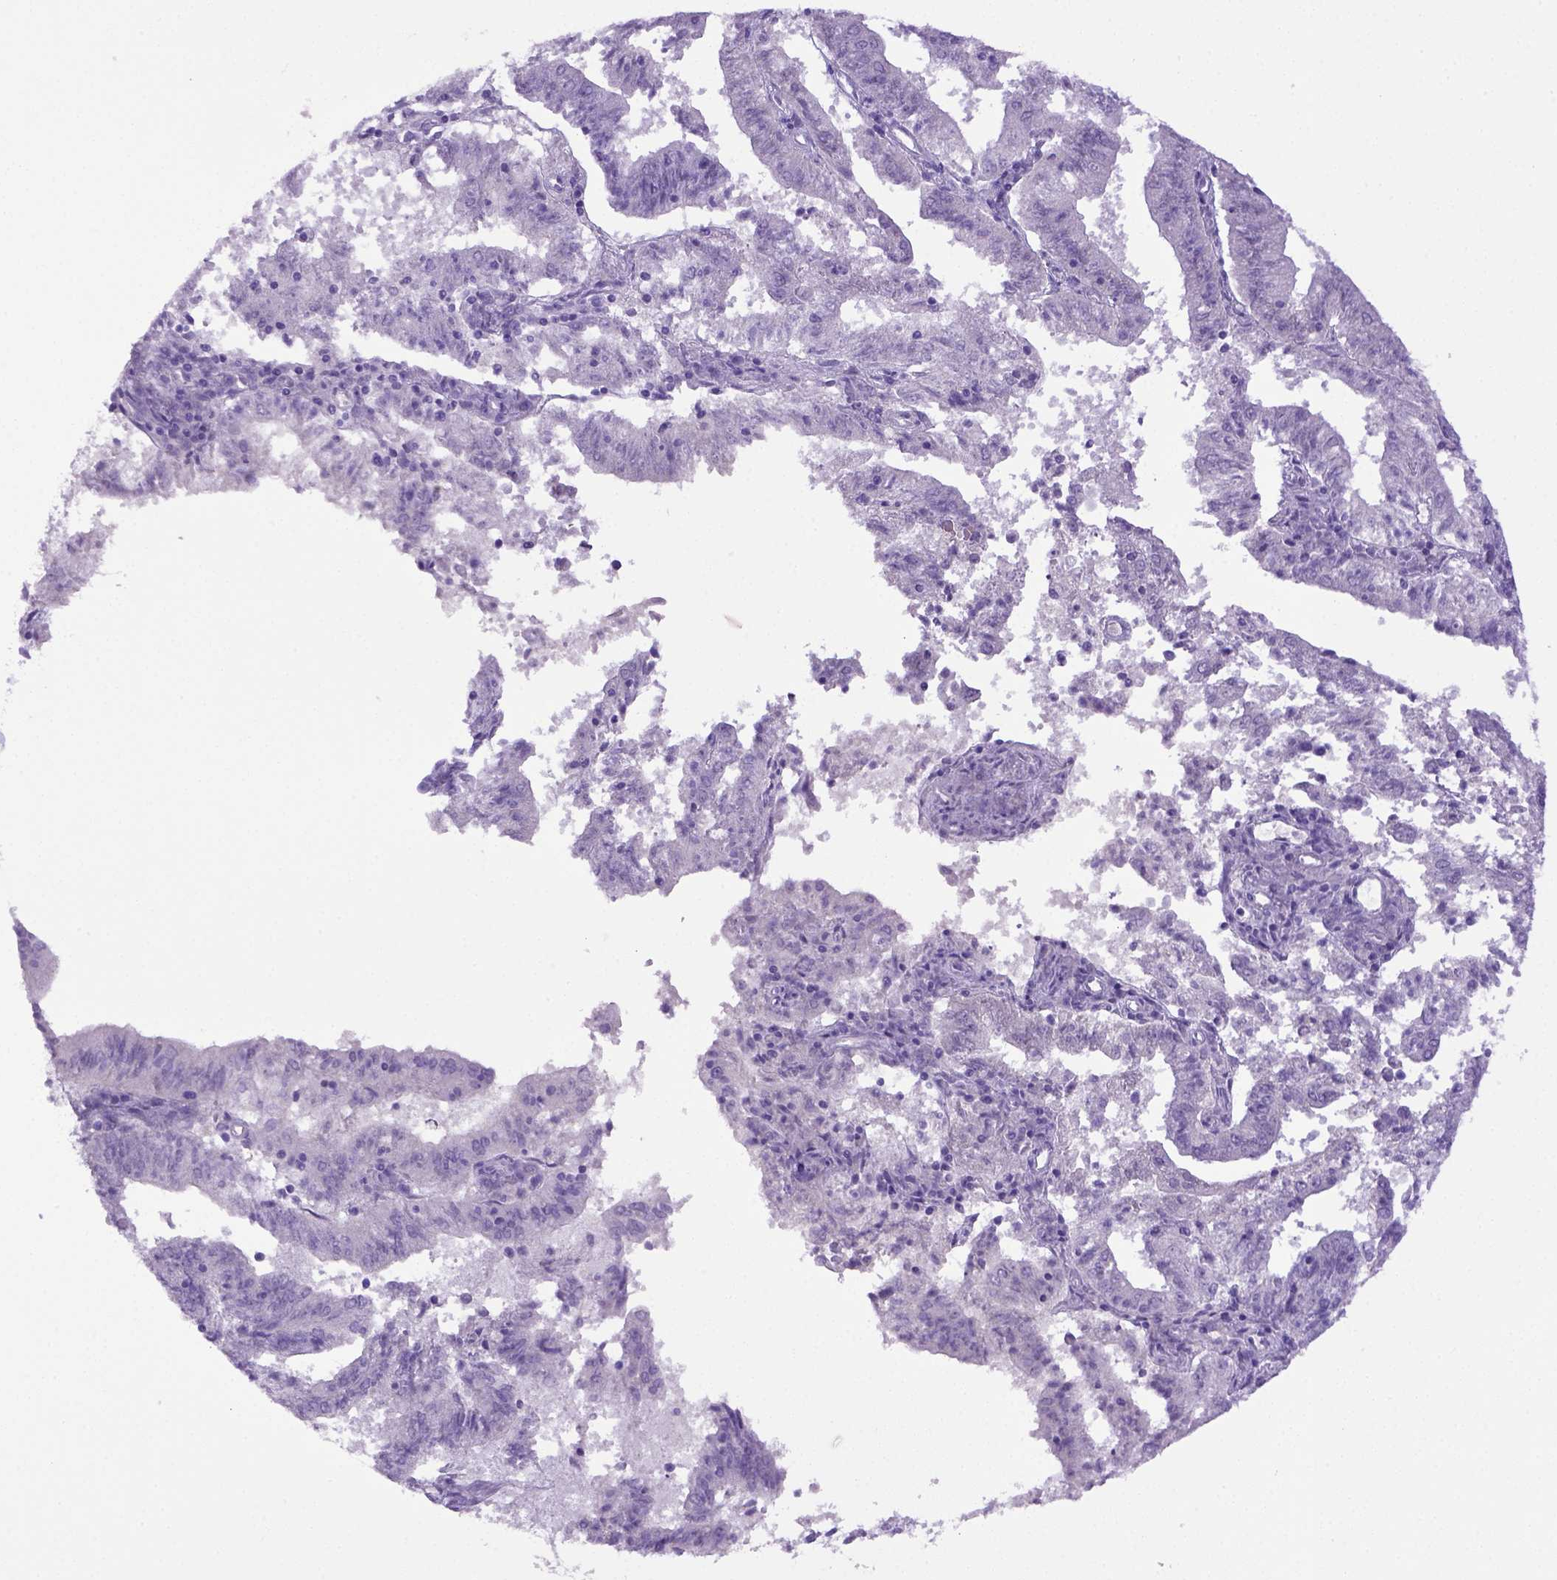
{"staining": {"intensity": "negative", "quantity": "none", "location": "none"}, "tissue": "endometrial cancer", "cell_type": "Tumor cells", "image_type": "cancer", "snomed": [{"axis": "morphology", "description": "Adenocarcinoma, NOS"}, {"axis": "topography", "description": "Endometrium"}], "caption": "This is an immunohistochemistry (IHC) image of human endometrial cancer (adenocarcinoma). There is no expression in tumor cells.", "gene": "ITIH4", "patient": {"sex": "female", "age": 82}}